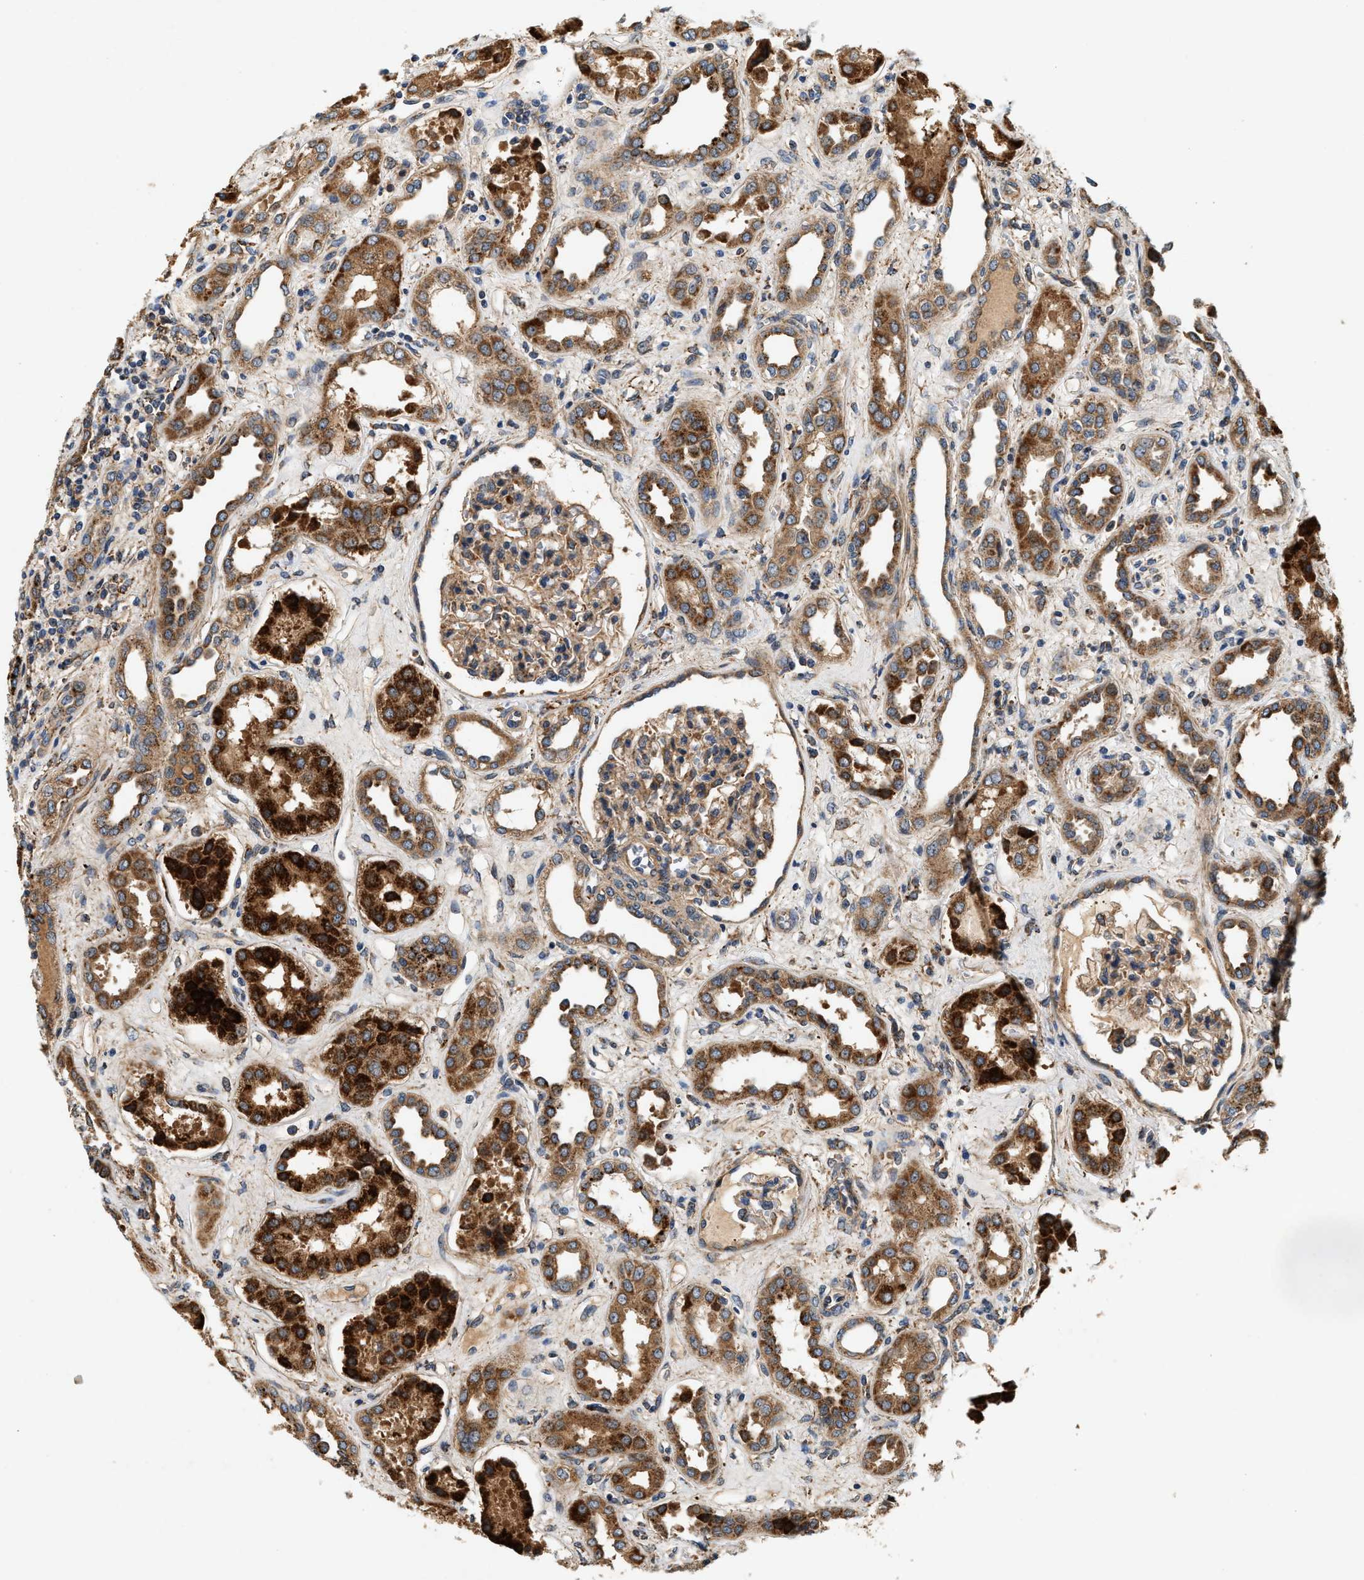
{"staining": {"intensity": "moderate", "quantity": ">75%", "location": "cytoplasmic/membranous"}, "tissue": "kidney", "cell_type": "Cells in glomeruli", "image_type": "normal", "snomed": [{"axis": "morphology", "description": "Normal tissue, NOS"}, {"axis": "topography", "description": "Kidney"}], "caption": "Moderate cytoplasmic/membranous protein positivity is present in about >75% of cells in glomeruli in kidney.", "gene": "DUSP10", "patient": {"sex": "male", "age": 59}}